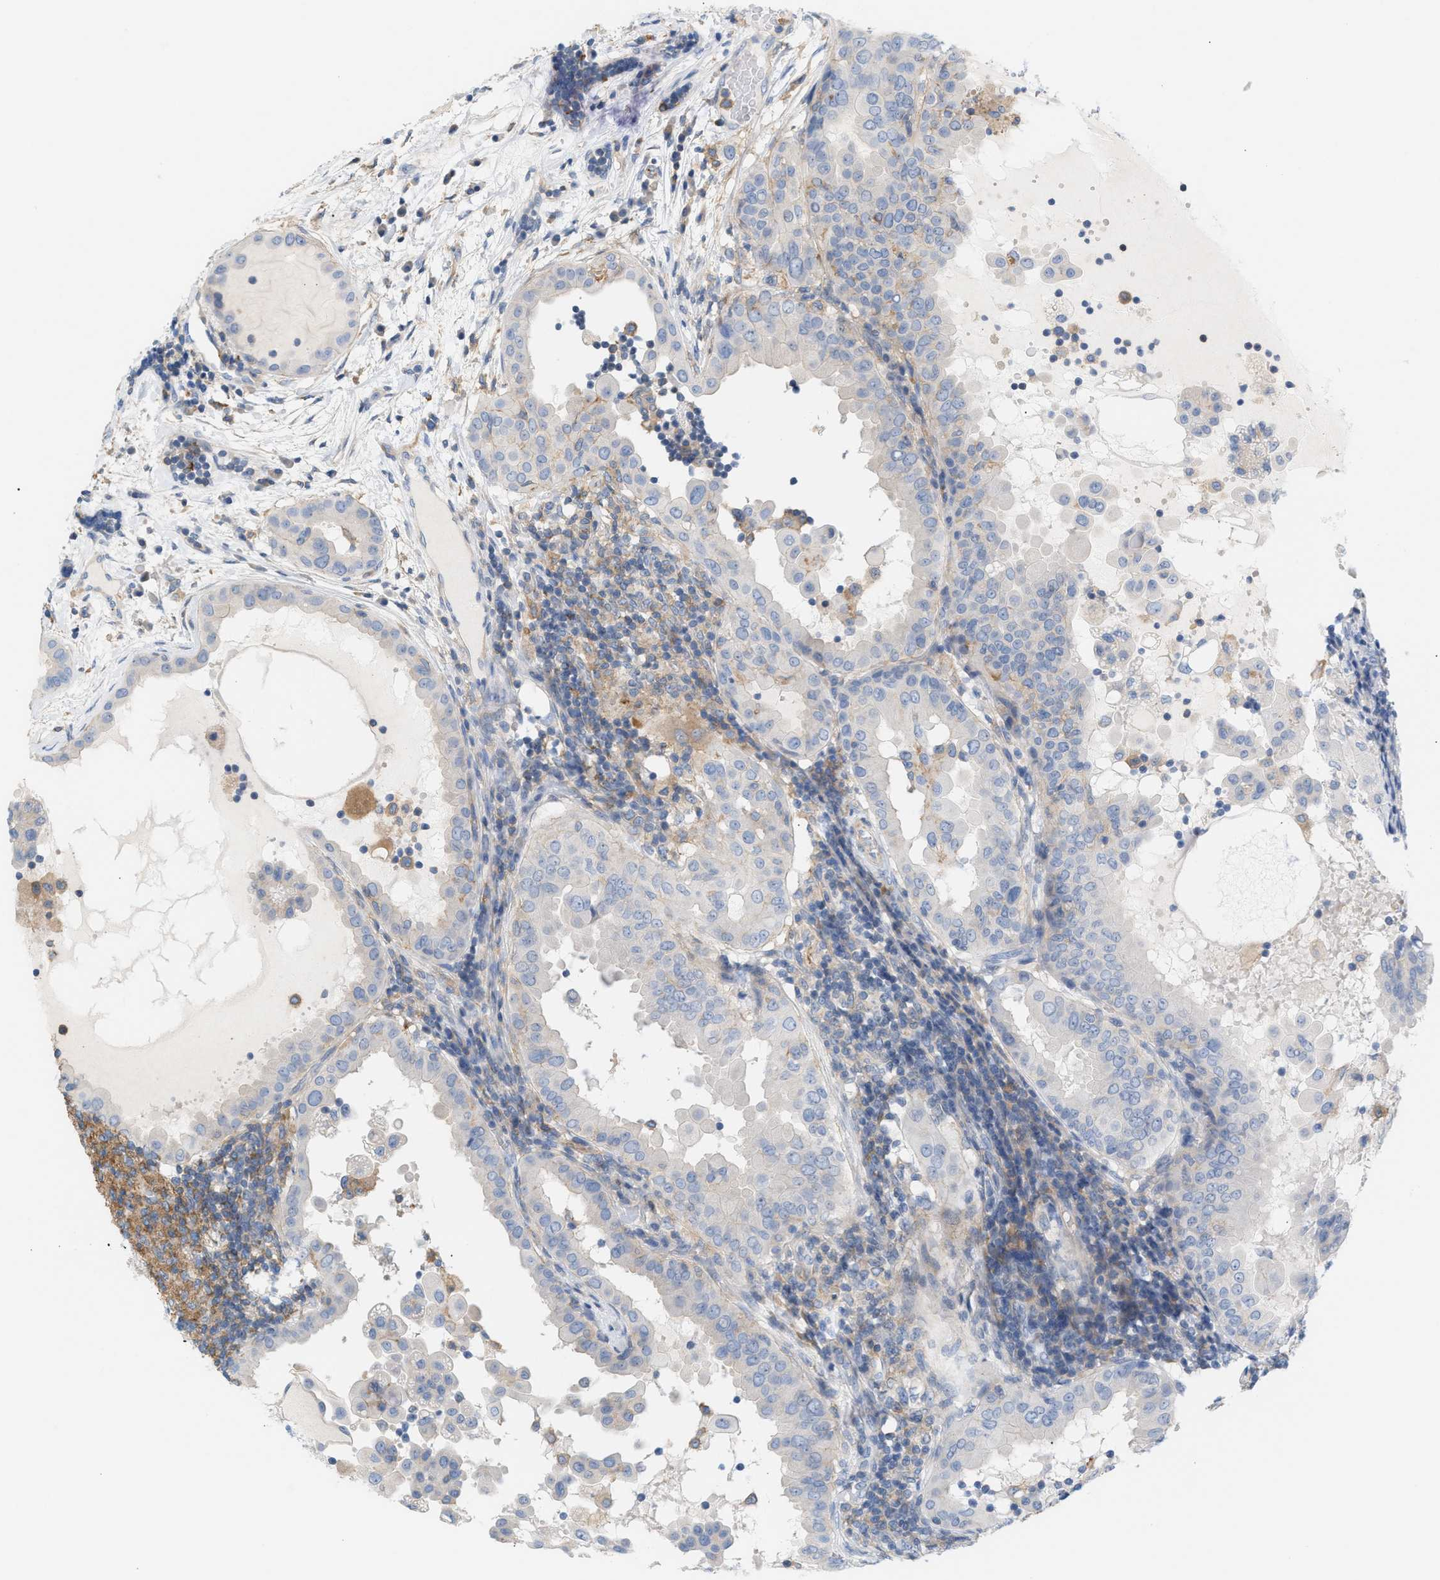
{"staining": {"intensity": "negative", "quantity": "none", "location": "none"}, "tissue": "thyroid cancer", "cell_type": "Tumor cells", "image_type": "cancer", "snomed": [{"axis": "morphology", "description": "Papillary adenocarcinoma, NOS"}, {"axis": "topography", "description": "Thyroid gland"}], "caption": "Micrograph shows no significant protein staining in tumor cells of papillary adenocarcinoma (thyroid). (DAB immunohistochemistry (IHC), high magnification).", "gene": "LRCH1", "patient": {"sex": "male", "age": 33}}